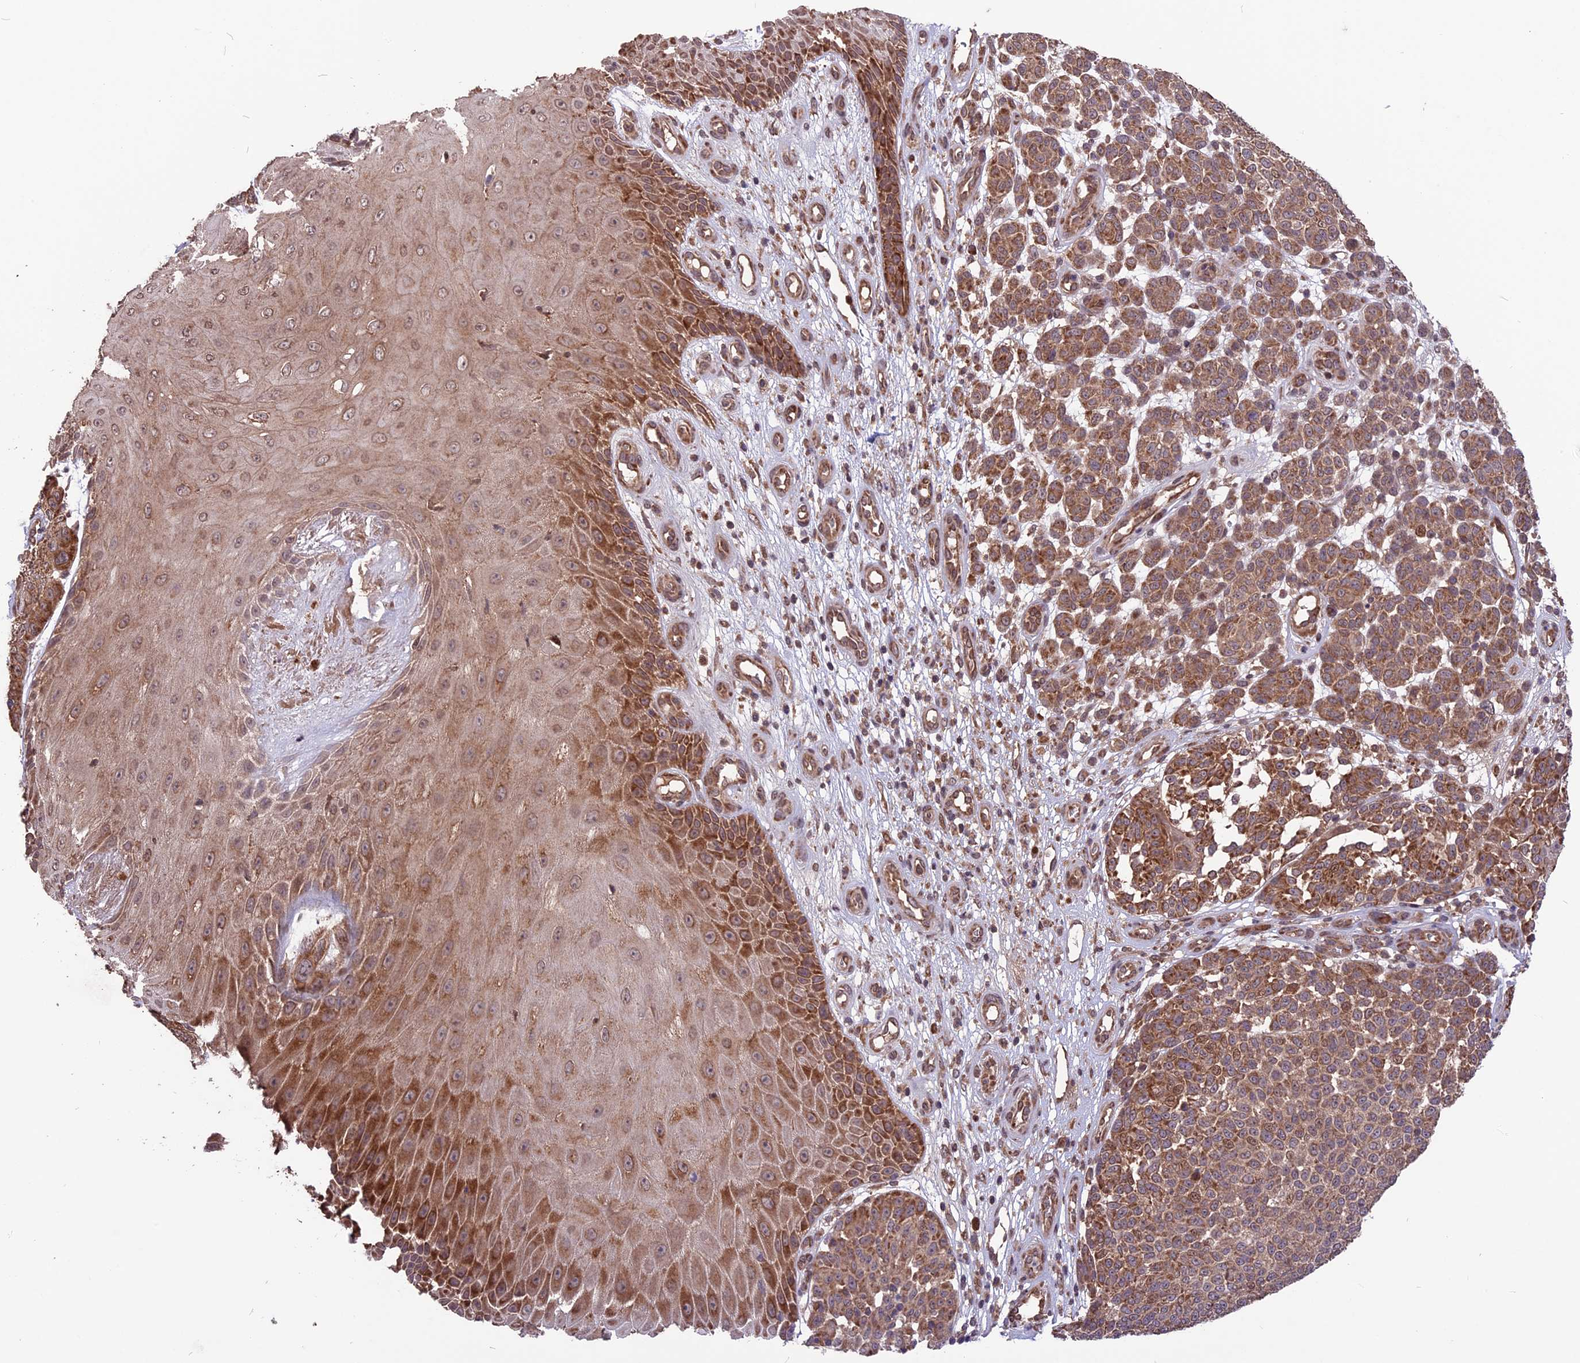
{"staining": {"intensity": "moderate", "quantity": ">75%", "location": "cytoplasmic/membranous"}, "tissue": "melanoma", "cell_type": "Tumor cells", "image_type": "cancer", "snomed": [{"axis": "morphology", "description": "Malignant melanoma, NOS"}, {"axis": "topography", "description": "Skin"}], "caption": "Protein analysis of malignant melanoma tissue exhibits moderate cytoplasmic/membranous expression in approximately >75% of tumor cells. (IHC, brightfield microscopy, high magnification).", "gene": "ZNF598", "patient": {"sex": "male", "age": 49}}